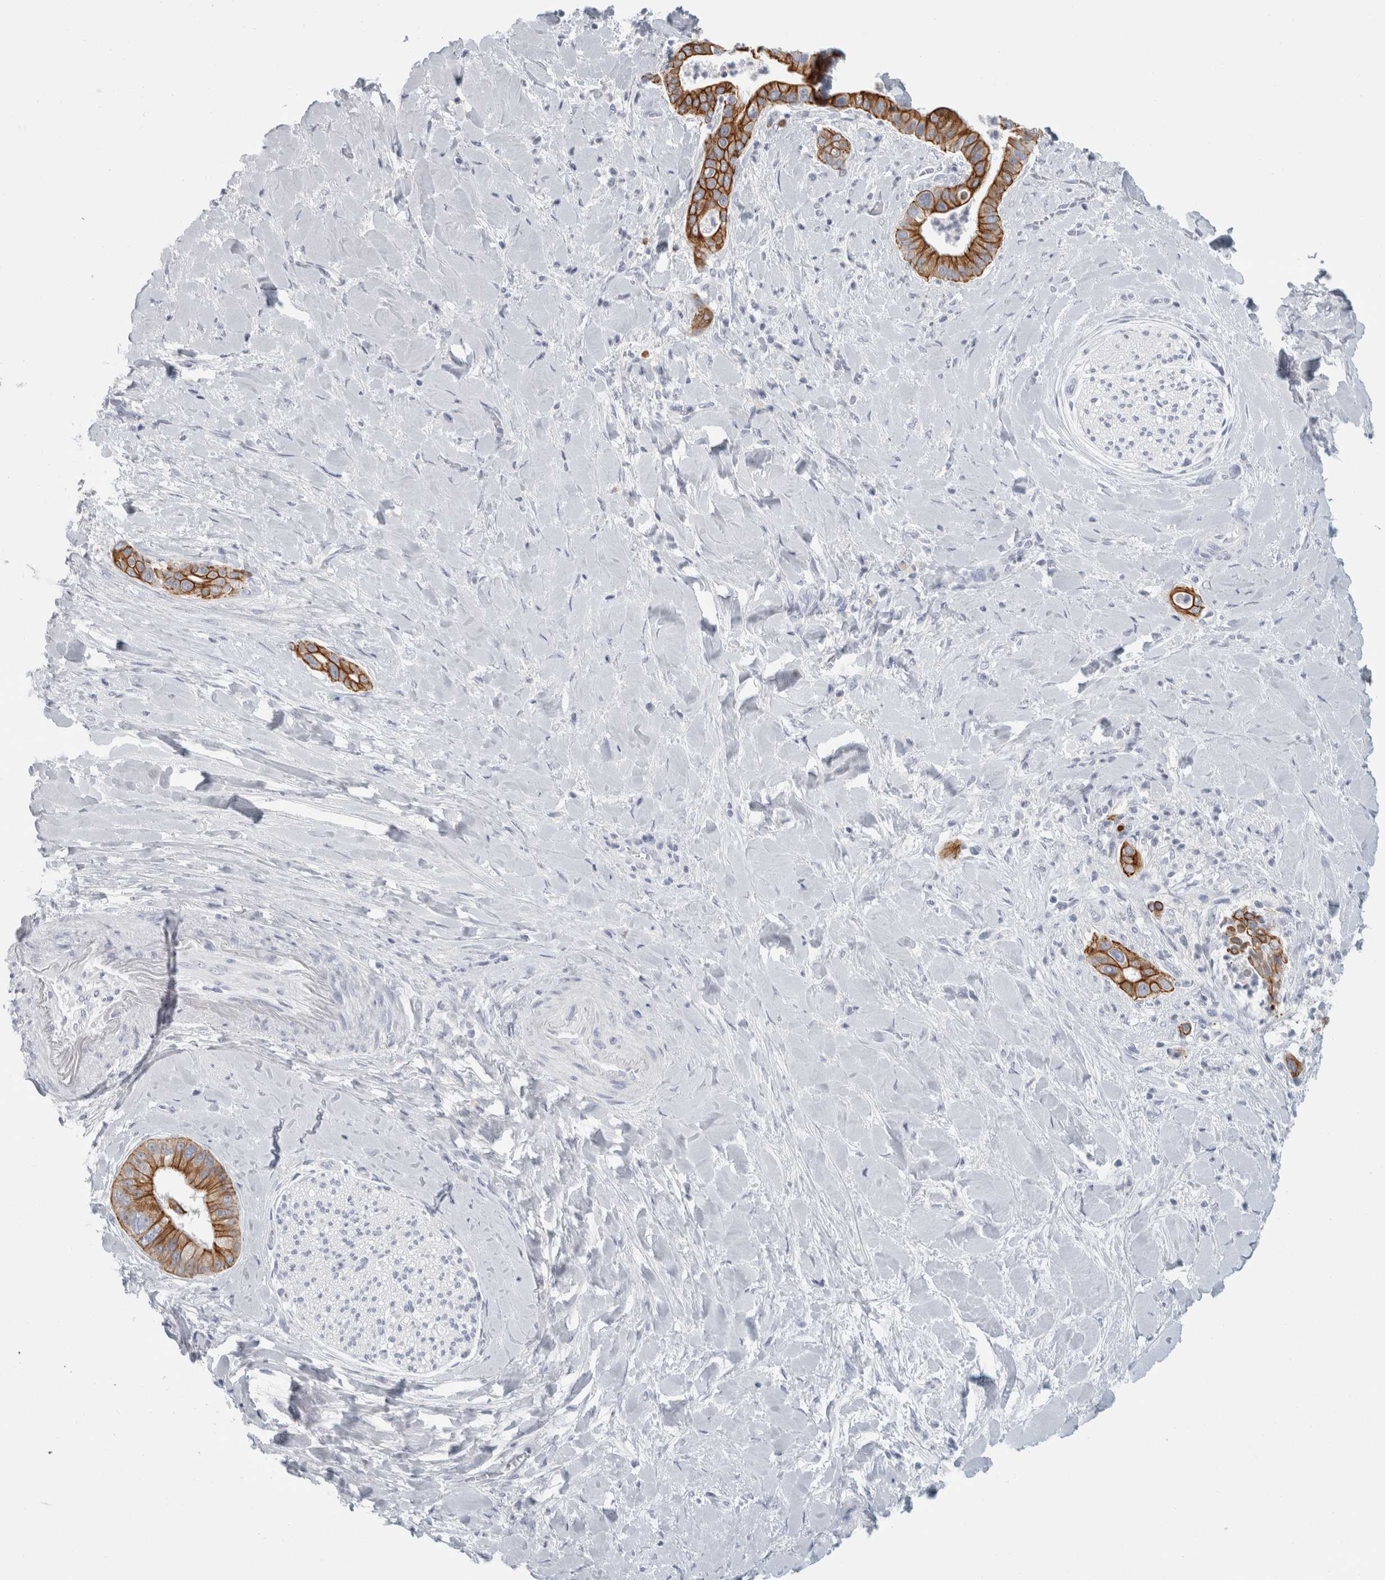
{"staining": {"intensity": "strong", "quantity": ">75%", "location": "cytoplasmic/membranous"}, "tissue": "liver cancer", "cell_type": "Tumor cells", "image_type": "cancer", "snomed": [{"axis": "morphology", "description": "Cholangiocarcinoma"}, {"axis": "topography", "description": "Liver"}], "caption": "Protein expression by immunohistochemistry (IHC) reveals strong cytoplasmic/membranous positivity in approximately >75% of tumor cells in liver cancer (cholangiocarcinoma).", "gene": "SLC28A3", "patient": {"sex": "female", "age": 54}}